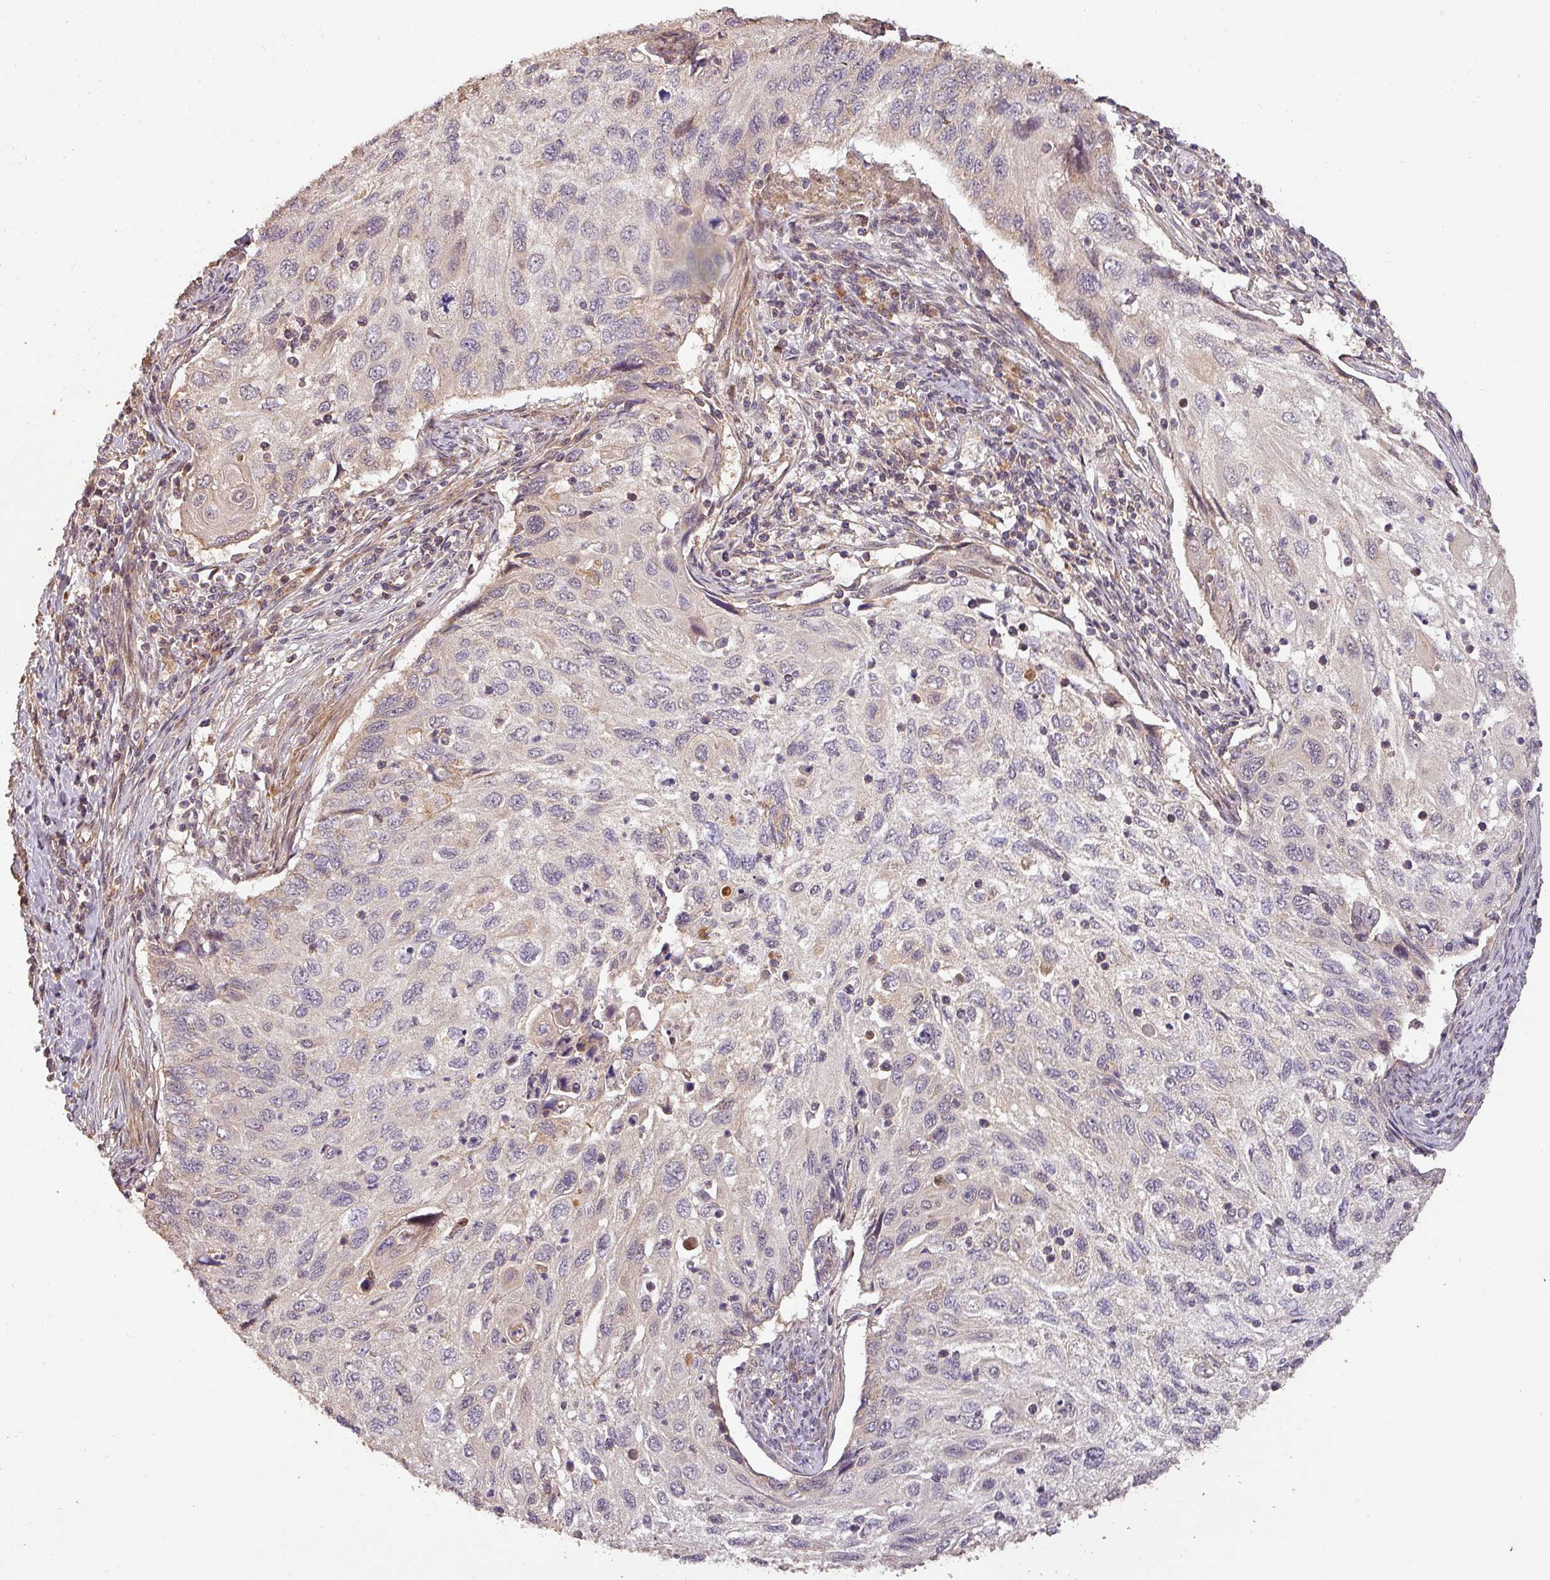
{"staining": {"intensity": "negative", "quantity": "none", "location": "none"}, "tissue": "cervical cancer", "cell_type": "Tumor cells", "image_type": "cancer", "snomed": [{"axis": "morphology", "description": "Squamous cell carcinoma, NOS"}, {"axis": "topography", "description": "Cervix"}], "caption": "Squamous cell carcinoma (cervical) was stained to show a protein in brown. There is no significant positivity in tumor cells.", "gene": "BPIFB3", "patient": {"sex": "female", "age": 70}}